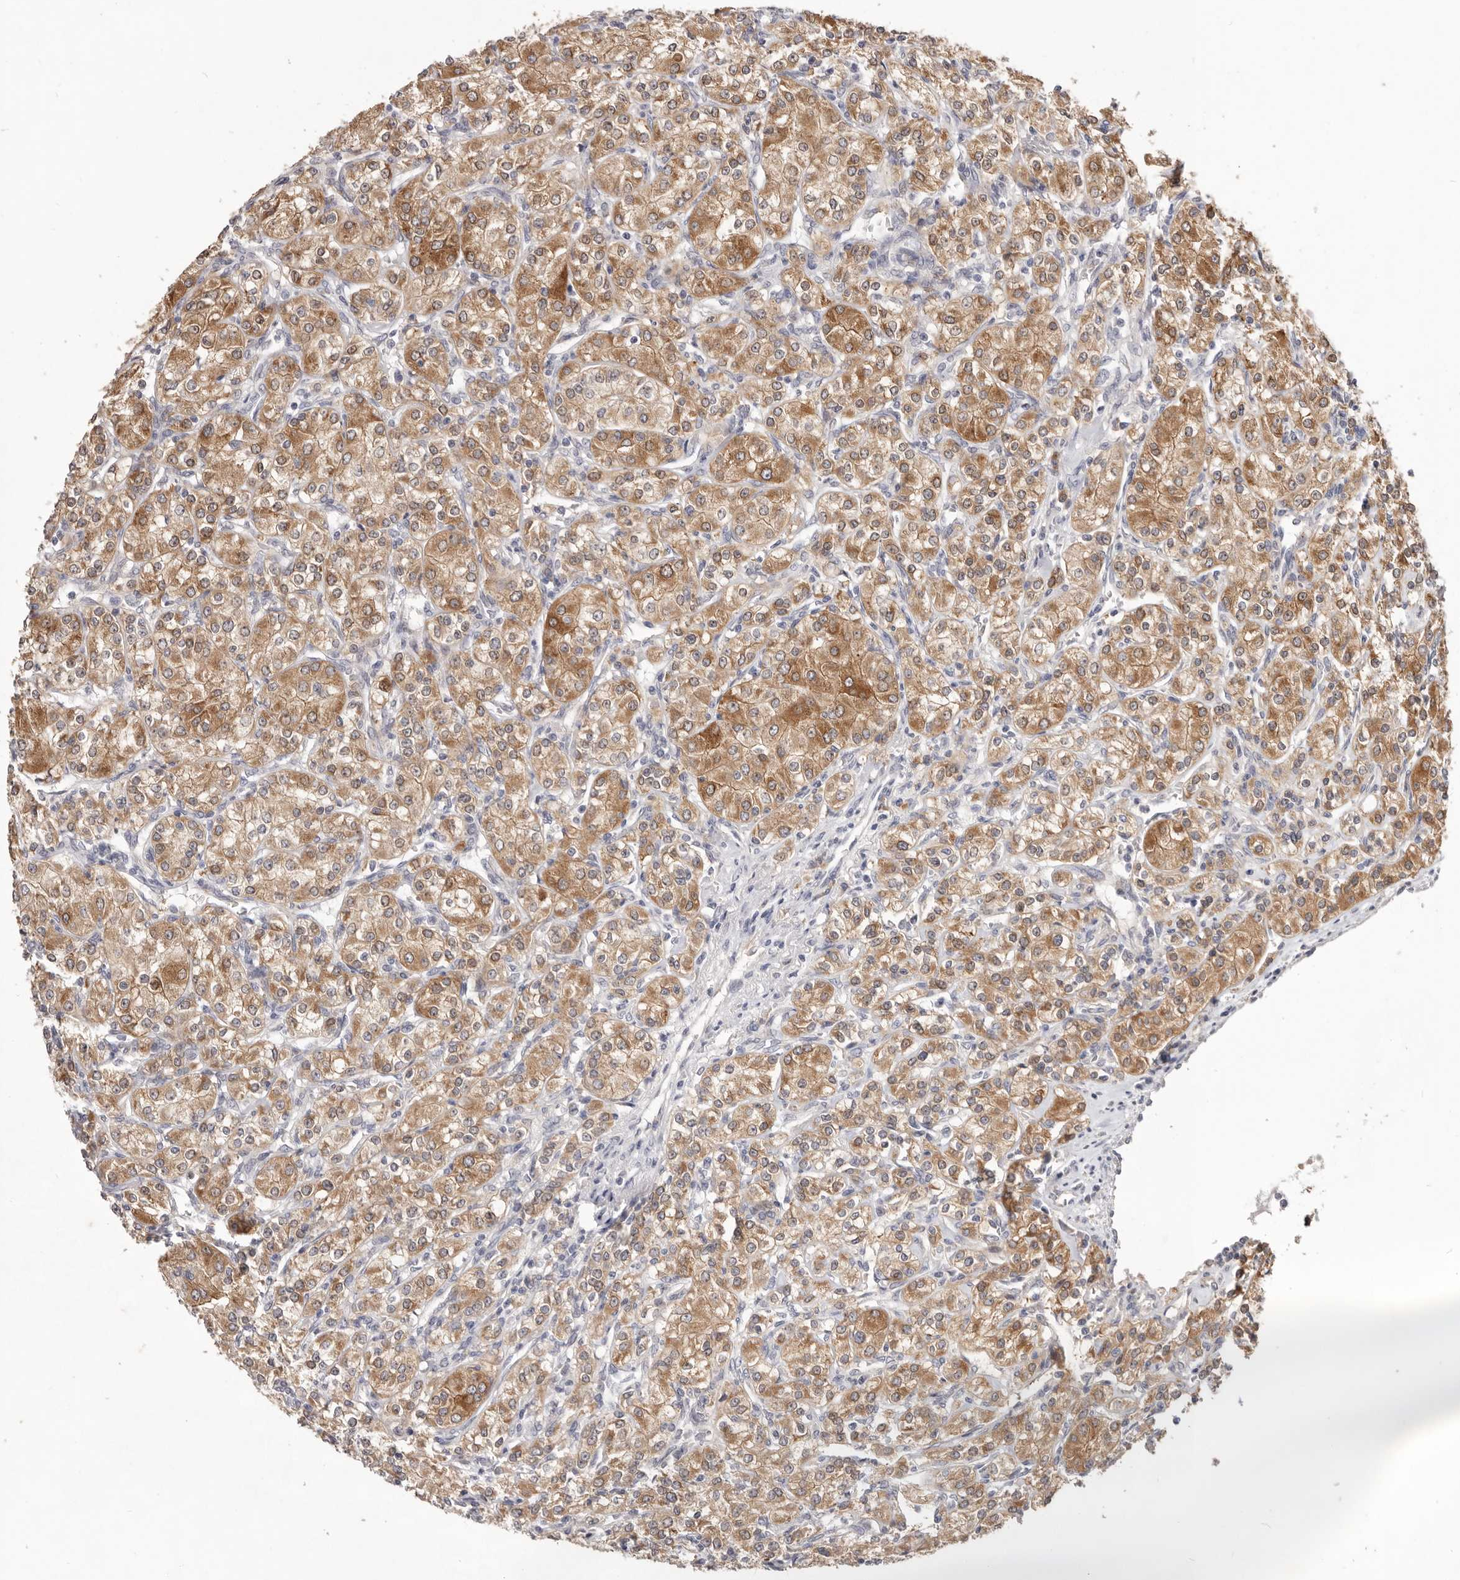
{"staining": {"intensity": "moderate", "quantity": ">75%", "location": "cytoplasmic/membranous"}, "tissue": "renal cancer", "cell_type": "Tumor cells", "image_type": "cancer", "snomed": [{"axis": "morphology", "description": "Adenocarcinoma, NOS"}, {"axis": "topography", "description": "Kidney"}], "caption": "DAB immunohistochemical staining of human renal cancer shows moderate cytoplasmic/membranous protein positivity in approximately >75% of tumor cells.", "gene": "WDR77", "patient": {"sex": "male", "age": 77}}